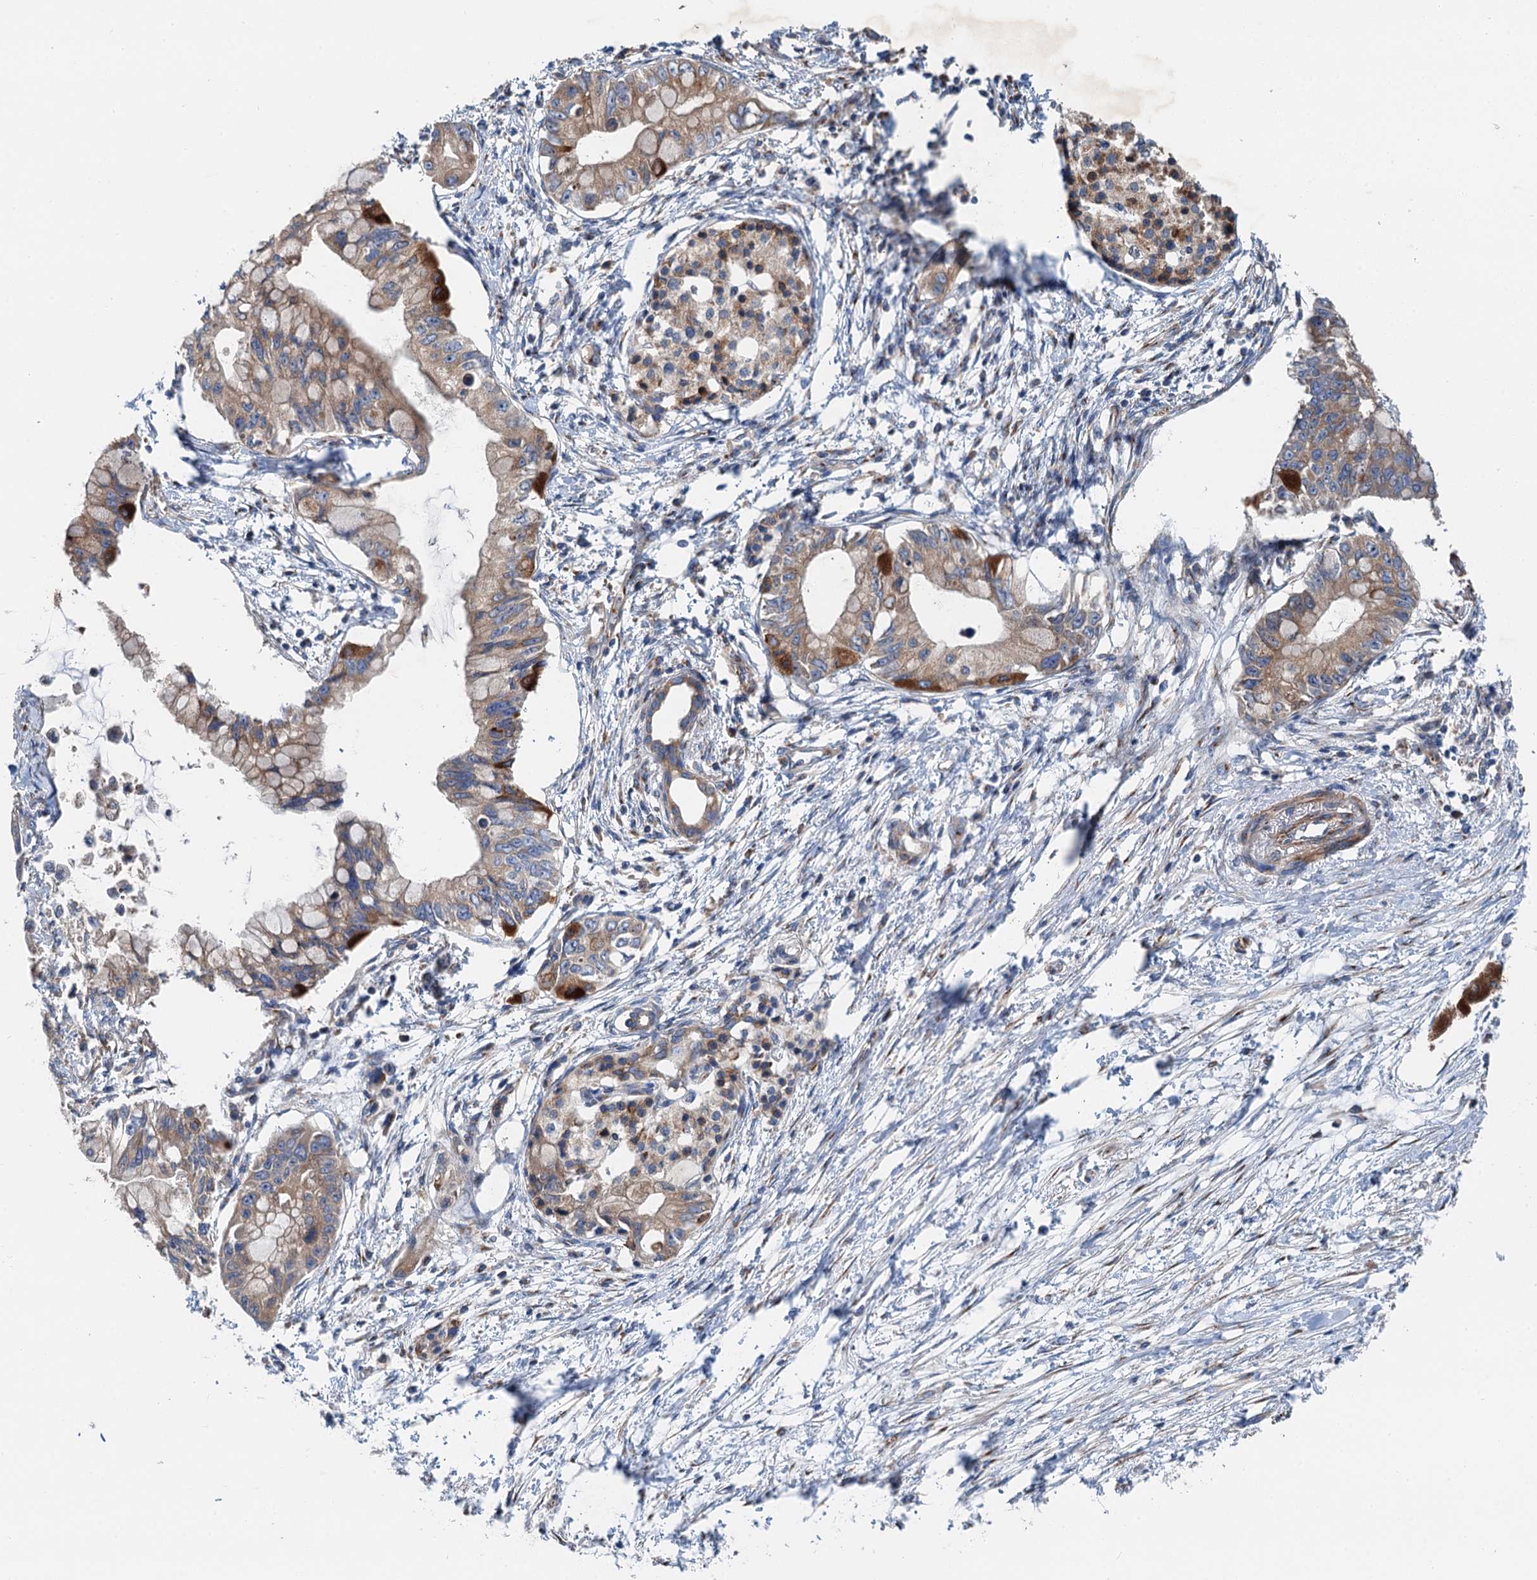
{"staining": {"intensity": "moderate", "quantity": "25%-75%", "location": "cytoplasmic/membranous"}, "tissue": "pancreatic cancer", "cell_type": "Tumor cells", "image_type": "cancer", "snomed": [{"axis": "morphology", "description": "Adenocarcinoma, NOS"}, {"axis": "topography", "description": "Pancreas"}], "caption": "Human pancreatic cancer (adenocarcinoma) stained with a brown dye demonstrates moderate cytoplasmic/membranous positive positivity in about 25%-75% of tumor cells.", "gene": "ANKRD26", "patient": {"sex": "male", "age": 48}}